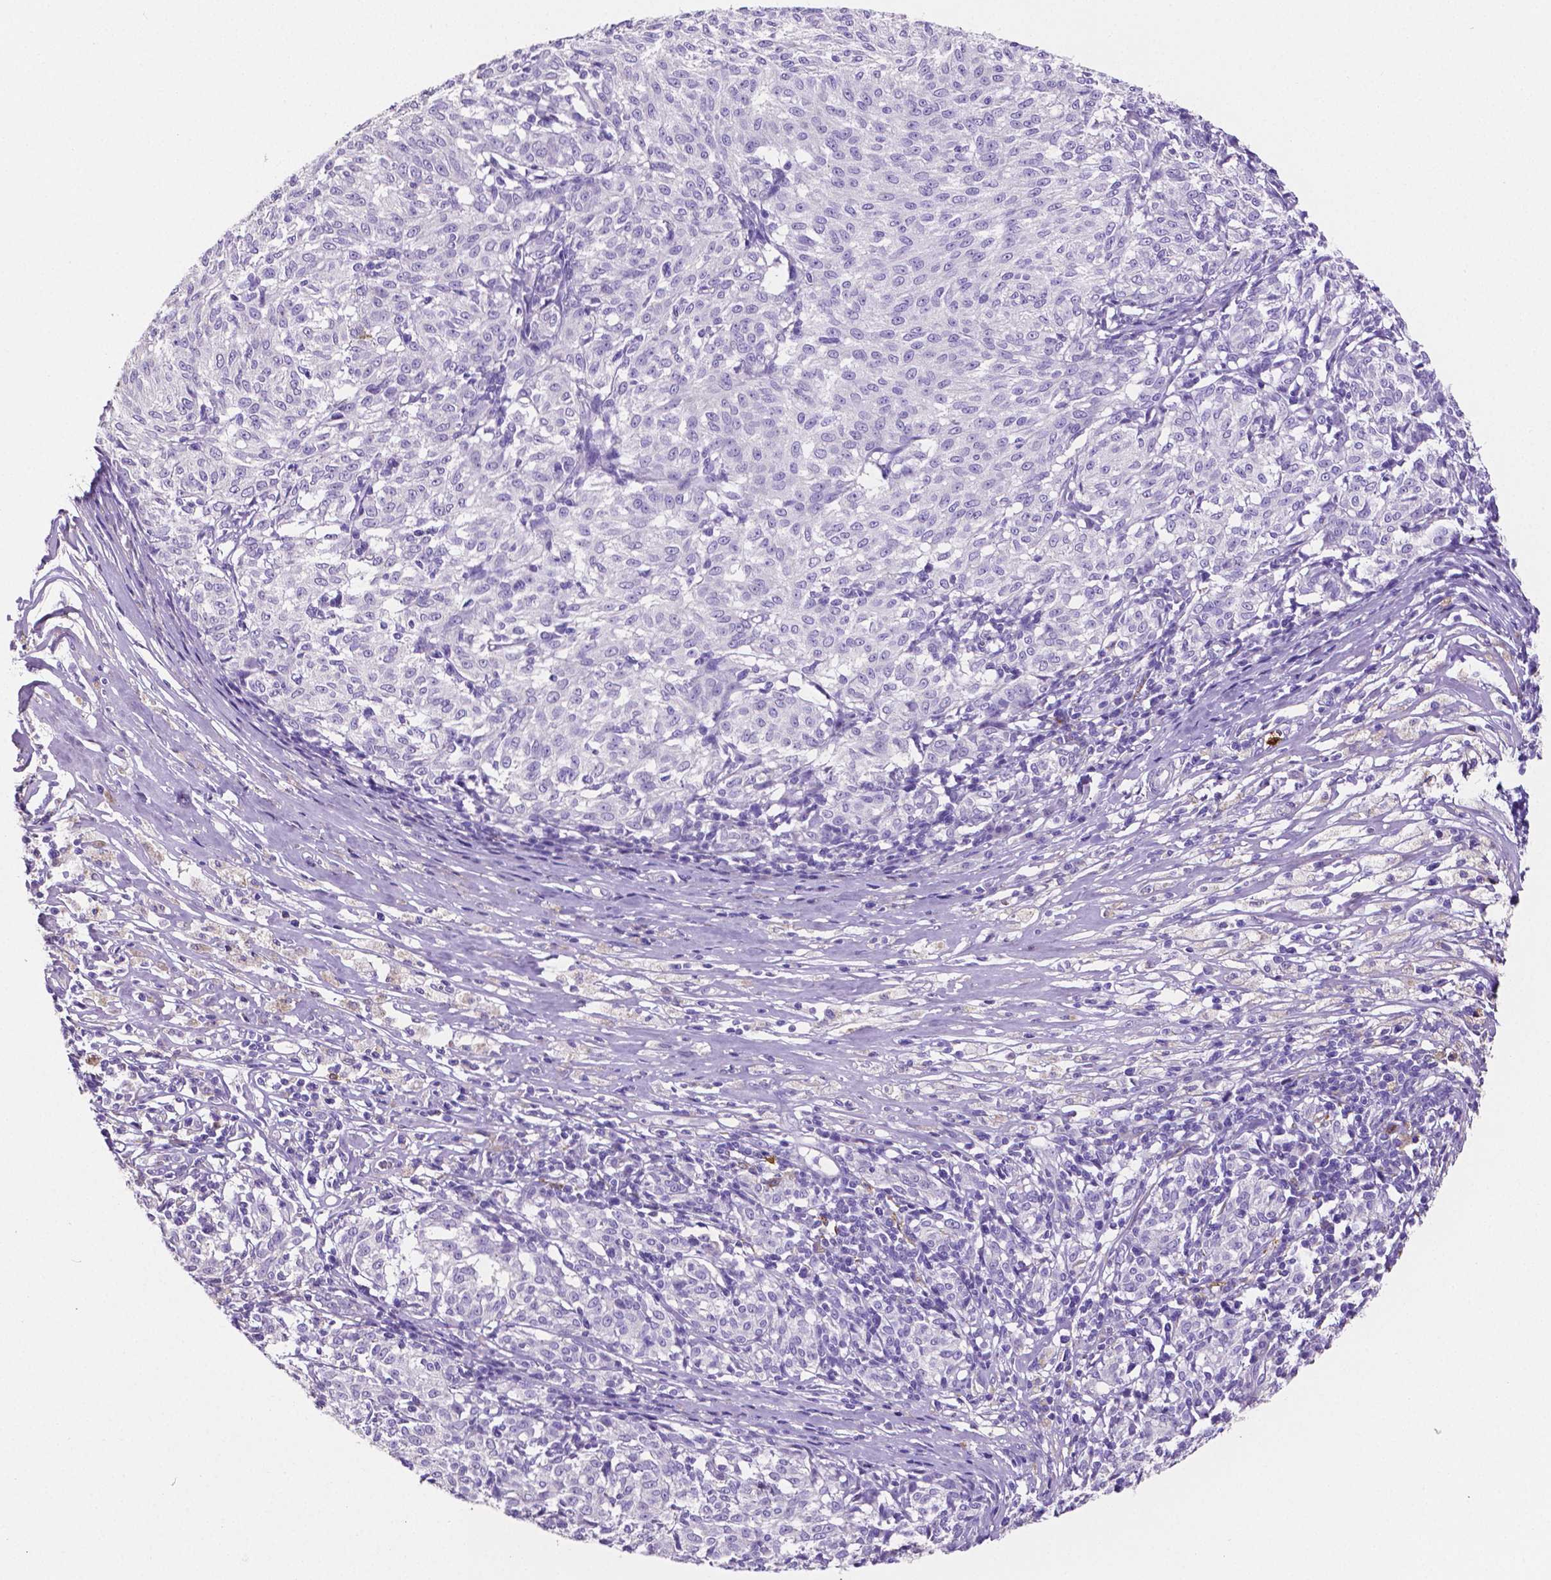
{"staining": {"intensity": "negative", "quantity": "none", "location": "none"}, "tissue": "melanoma", "cell_type": "Tumor cells", "image_type": "cancer", "snomed": [{"axis": "morphology", "description": "Malignant melanoma, NOS"}, {"axis": "topography", "description": "Skin"}], "caption": "IHC of melanoma exhibits no staining in tumor cells.", "gene": "MMP9", "patient": {"sex": "female", "age": 72}}